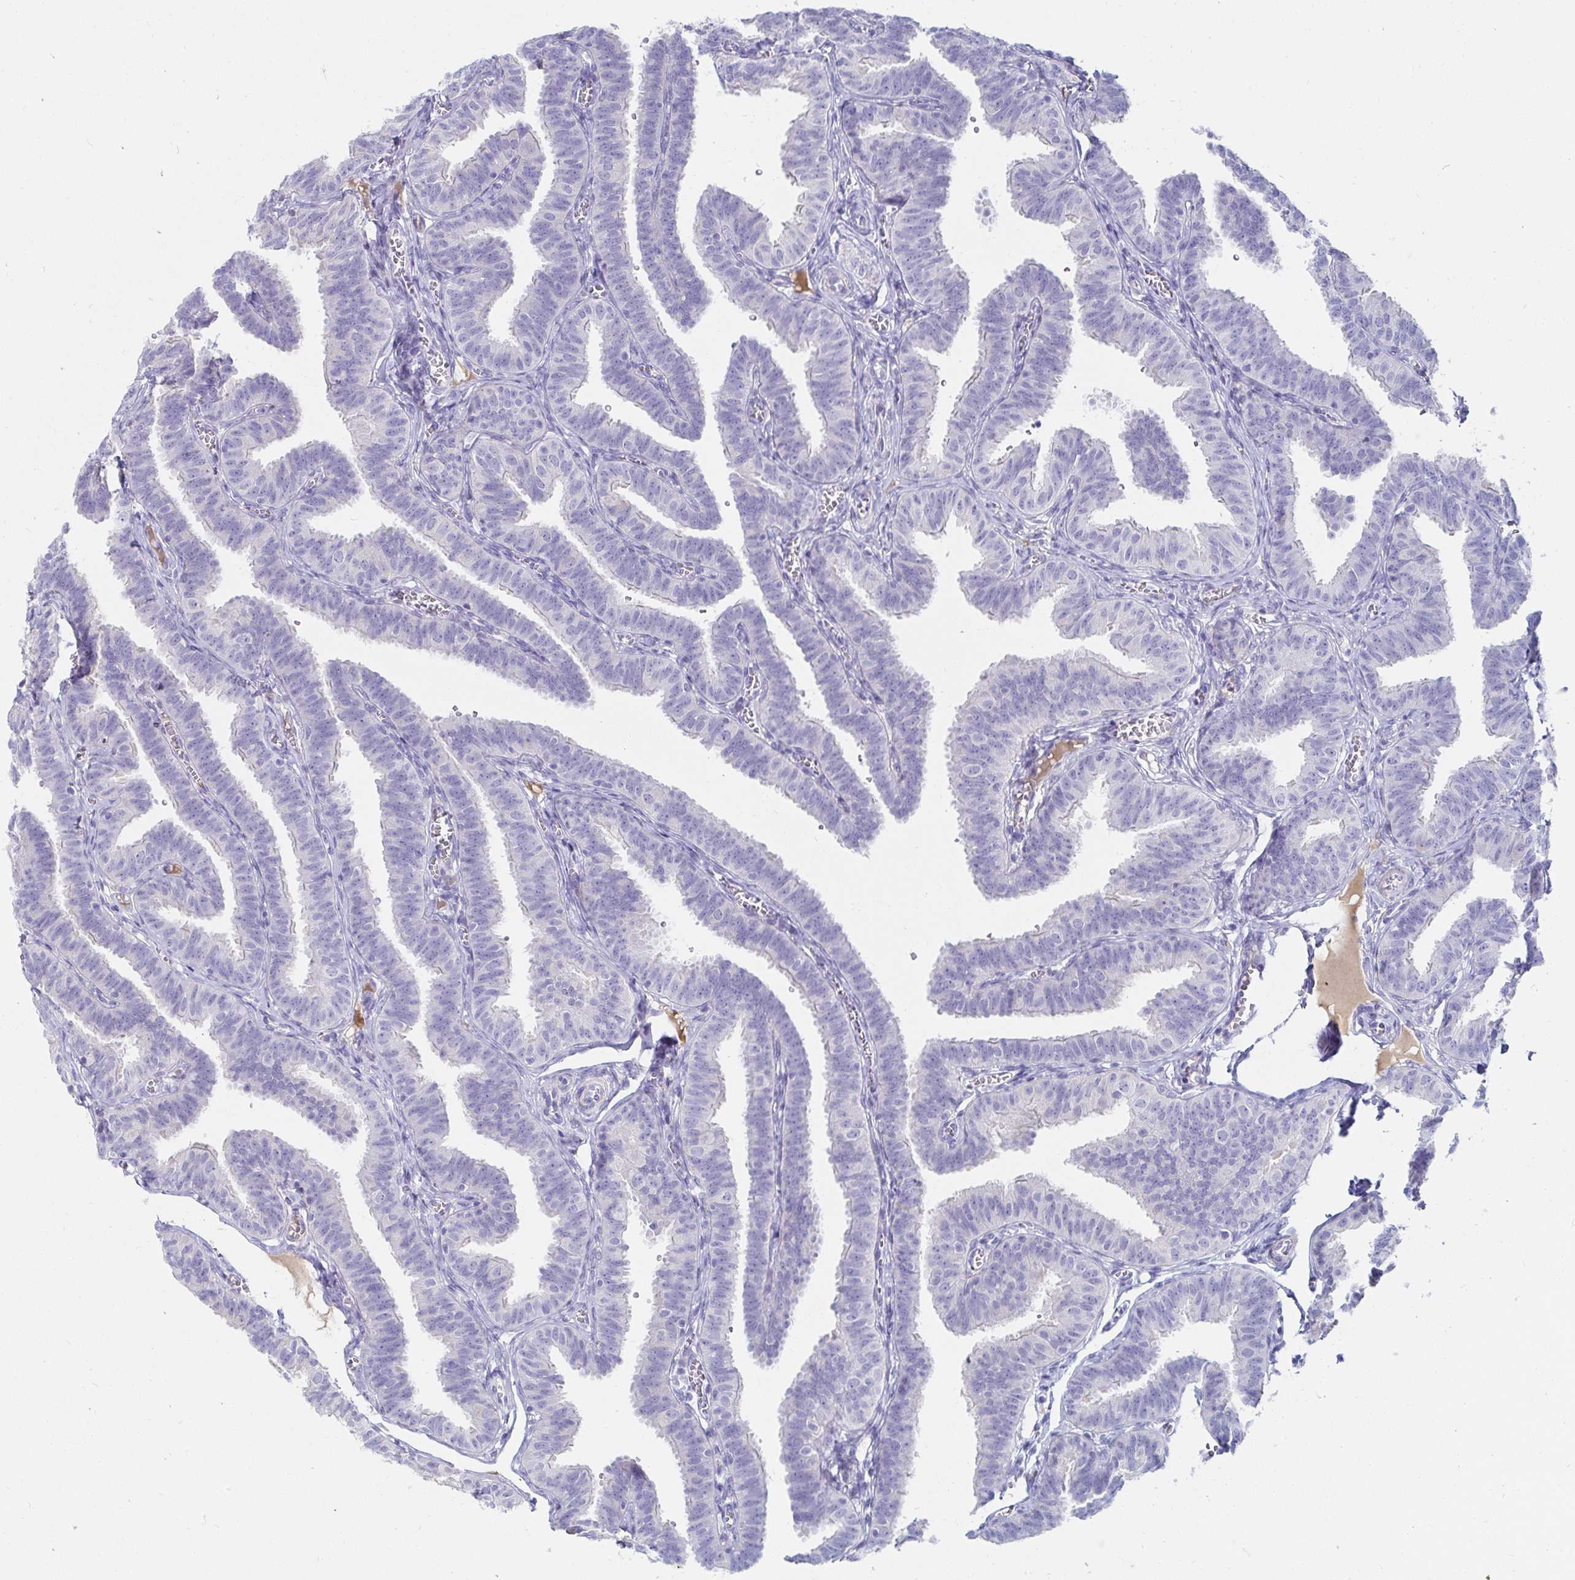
{"staining": {"intensity": "negative", "quantity": "none", "location": "none"}, "tissue": "fallopian tube", "cell_type": "Glandular cells", "image_type": "normal", "snomed": [{"axis": "morphology", "description": "Normal tissue, NOS"}, {"axis": "topography", "description": "Fallopian tube"}], "caption": "IHC micrograph of normal human fallopian tube stained for a protein (brown), which exhibits no positivity in glandular cells. (IHC, brightfield microscopy, high magnification).", "gene": "C4orf17", "patient": {"sex": "female", "age": 25}}